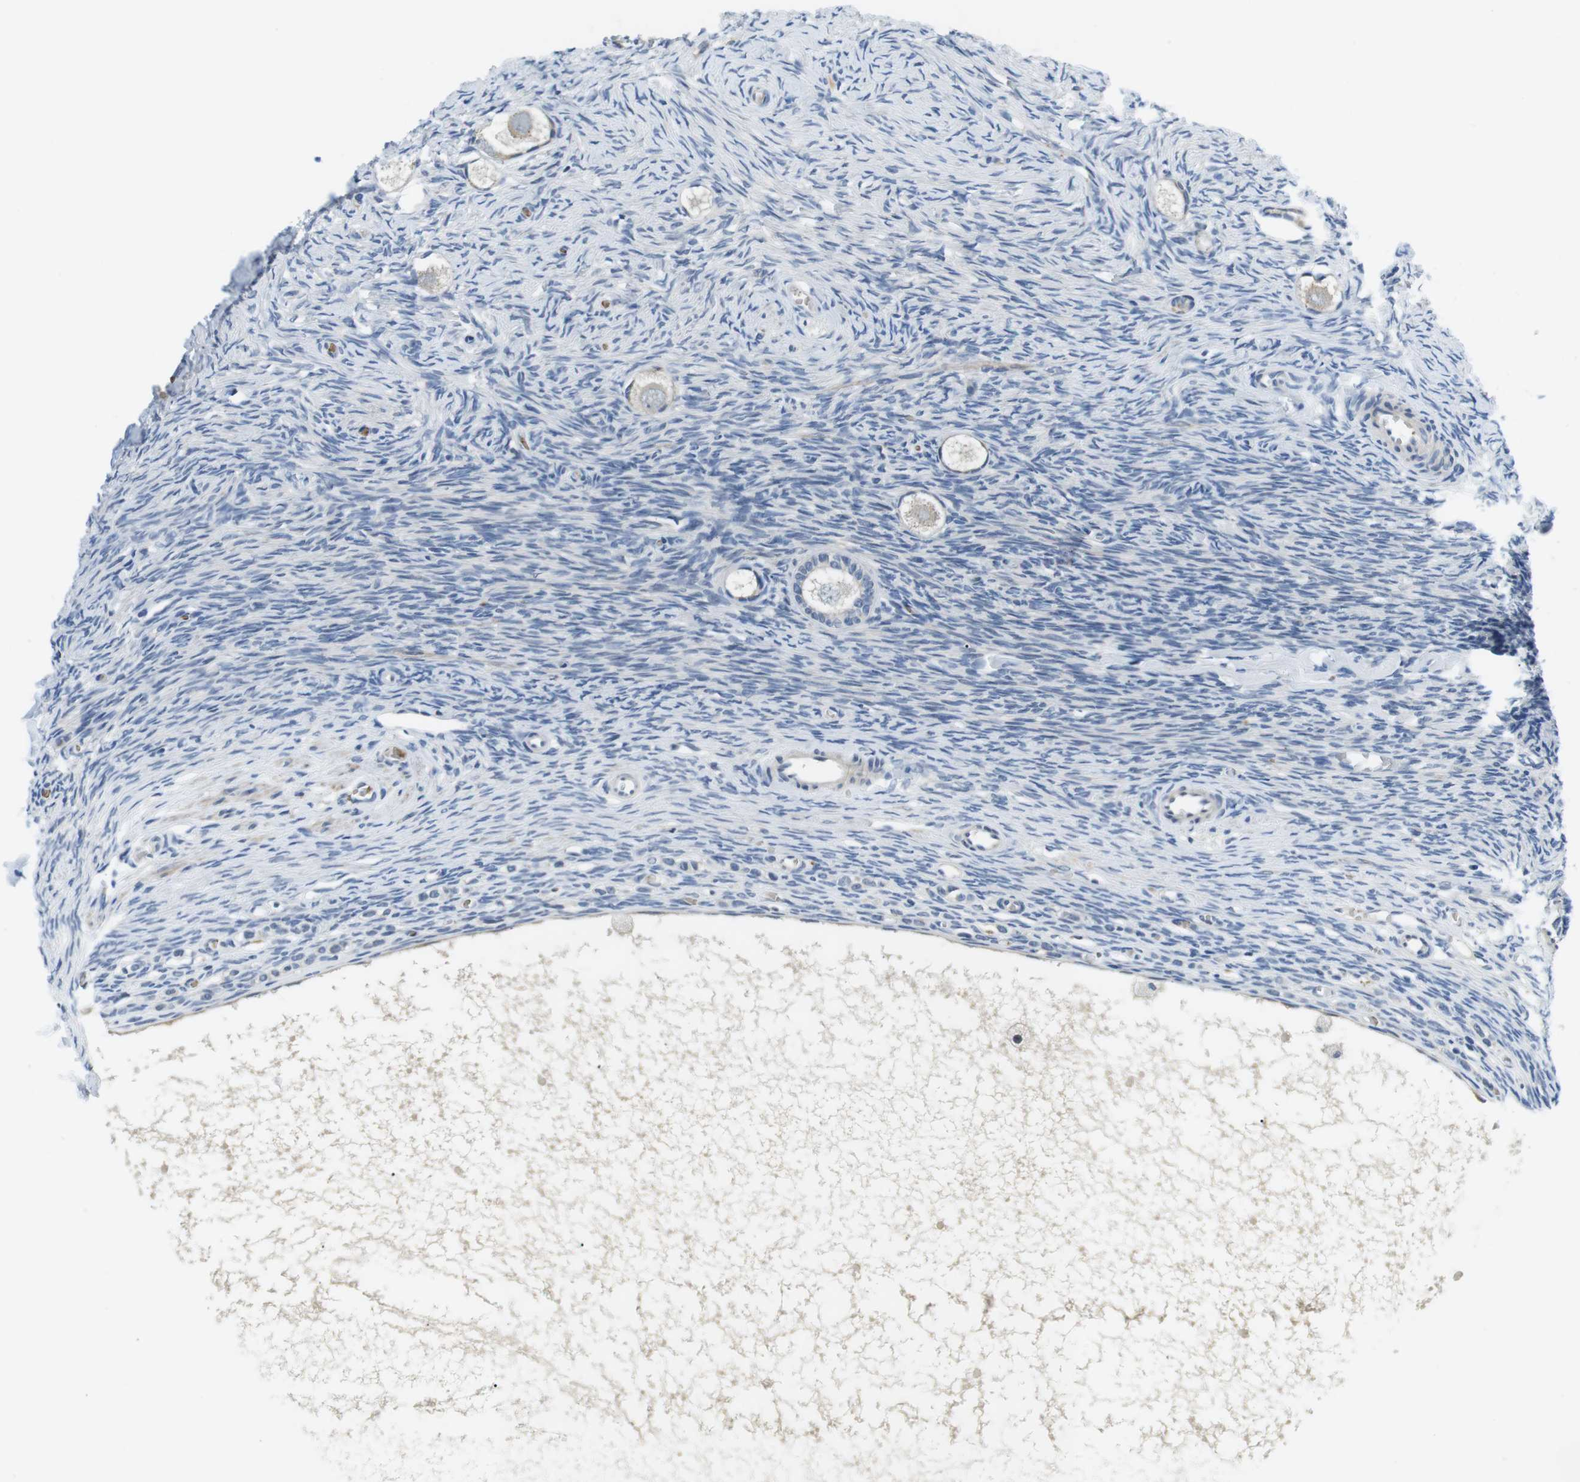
{"staining": {"intensity": "weak", "quantity": "<25%", "location": "cytoplasmic/membranous"}, "tissue": "ovary", "cell_type": "Follicle cells", "image_type": "normal", "snomed": [{"axis": "morphology", "description": "Normal tissue, NOS"}, {"axis": "topography", "description": "Ovary"}], "caption": "DAB immunohistochemical staining of unremarkable human ovary exhibits no significant positivity in follicle cells.", "gene": "WSCD1", "patient": {"sex": "female", "age": 27}}